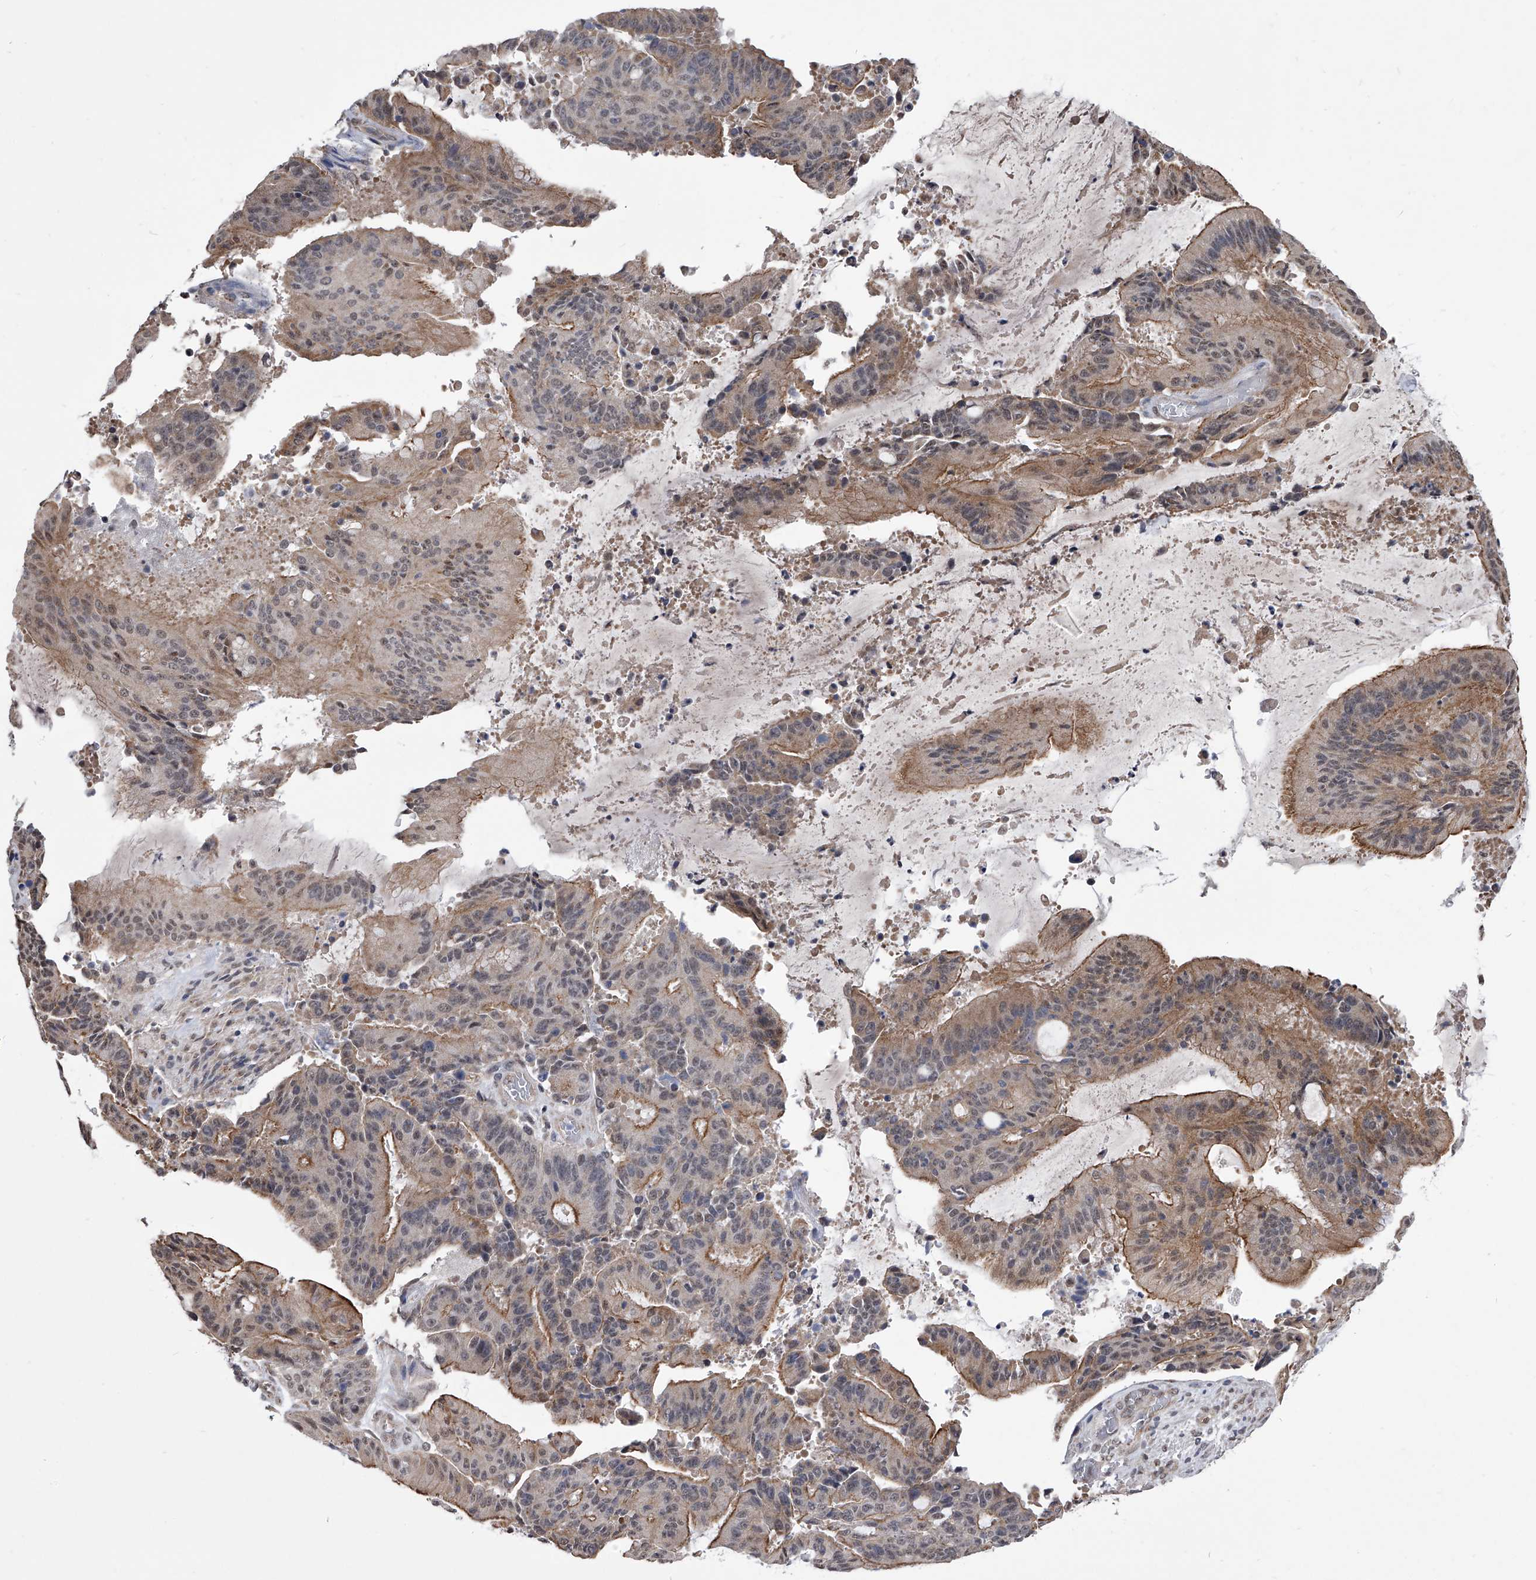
{"staining": {"intensity": "moderate", "quantity": "25%-75%", "location": "cytoplasmic/membranous"}, "tissue": "liver cancer", "cell_type": "Tumor cells", "image_type": "cancer", "snomed": [{"axis": "morphology", "description": "Normal tissue, NOS"}, {"axis": "morphology", "description": "Cholangiocarcinoma"}, {"axis": "topography", "description": "Liver"}, {"axis": "topography", "description": "Peripheral nerve tissue"}], "caption": "Protein expression analysis of human liver cancer reveals moderate cytoplasmic/membranous staining in approximately 25%-75% of tumor cells.", "gene": "ZNF76", "patient": {"sex": "female", "age": 73}}